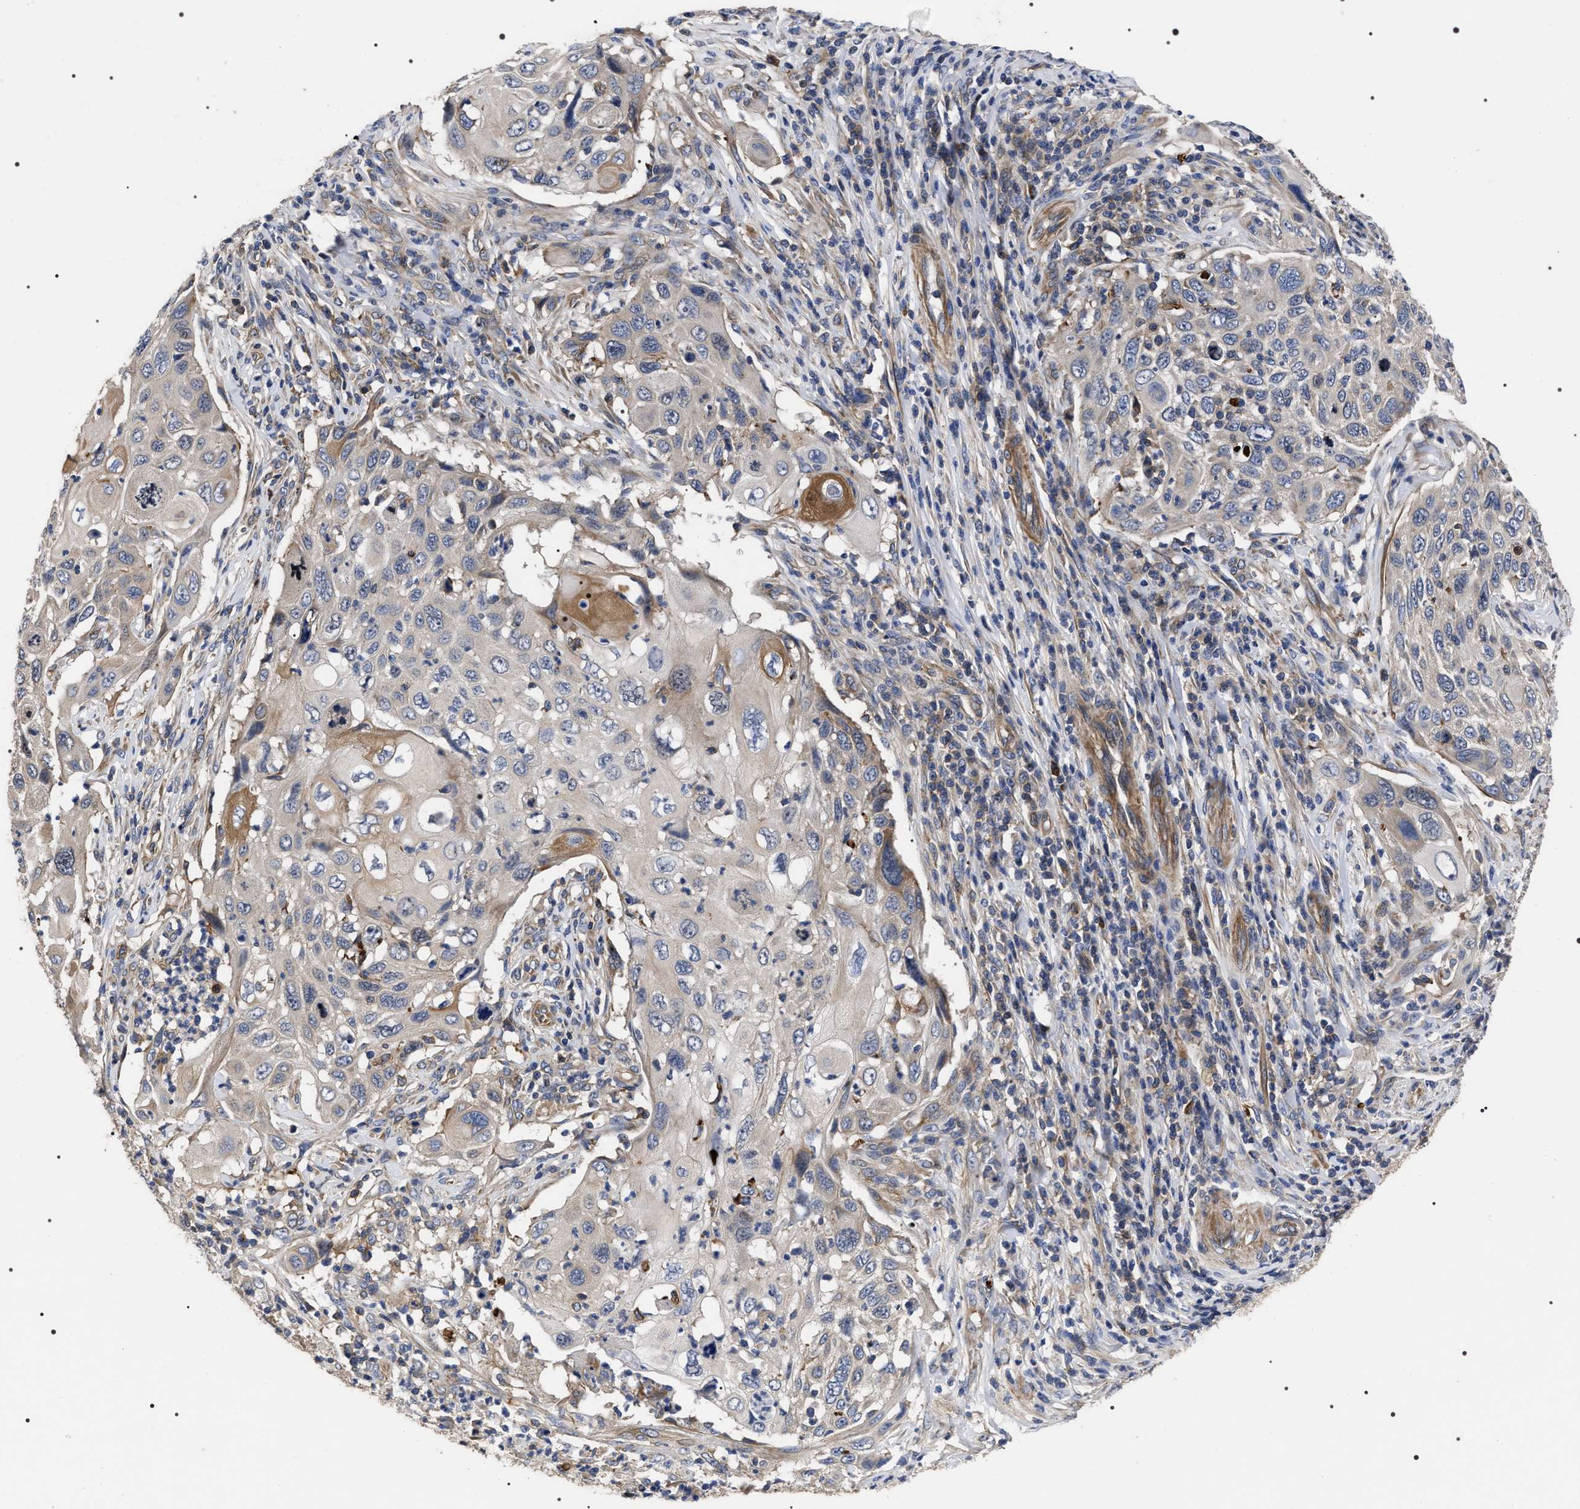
{"staining": {"intensity": "moderate", "quantity": "<25%", "location": "cytoplasmic/membranous"}, "tissue": "cervical cancer", "cell_type": "Tumor cells", "image_type": "cancer", "snomed": [{"axis": "morphology", "description": "Squamous cell carcinoma, NOS"}, {"axis": "topography", "description": "Cervix"}], "caption": "Immunohistochemical staining of cervical cancer exhibits low levels of moderate cytoplasmic/membranous positivity in about <25% of tumor cells. (DAB (3,3'-diaminobenzidine) = brown stain, brightfield microscopy at high magnification).", "gene": "MIS18A", "patient": {"sex": "female", "age": 70}}